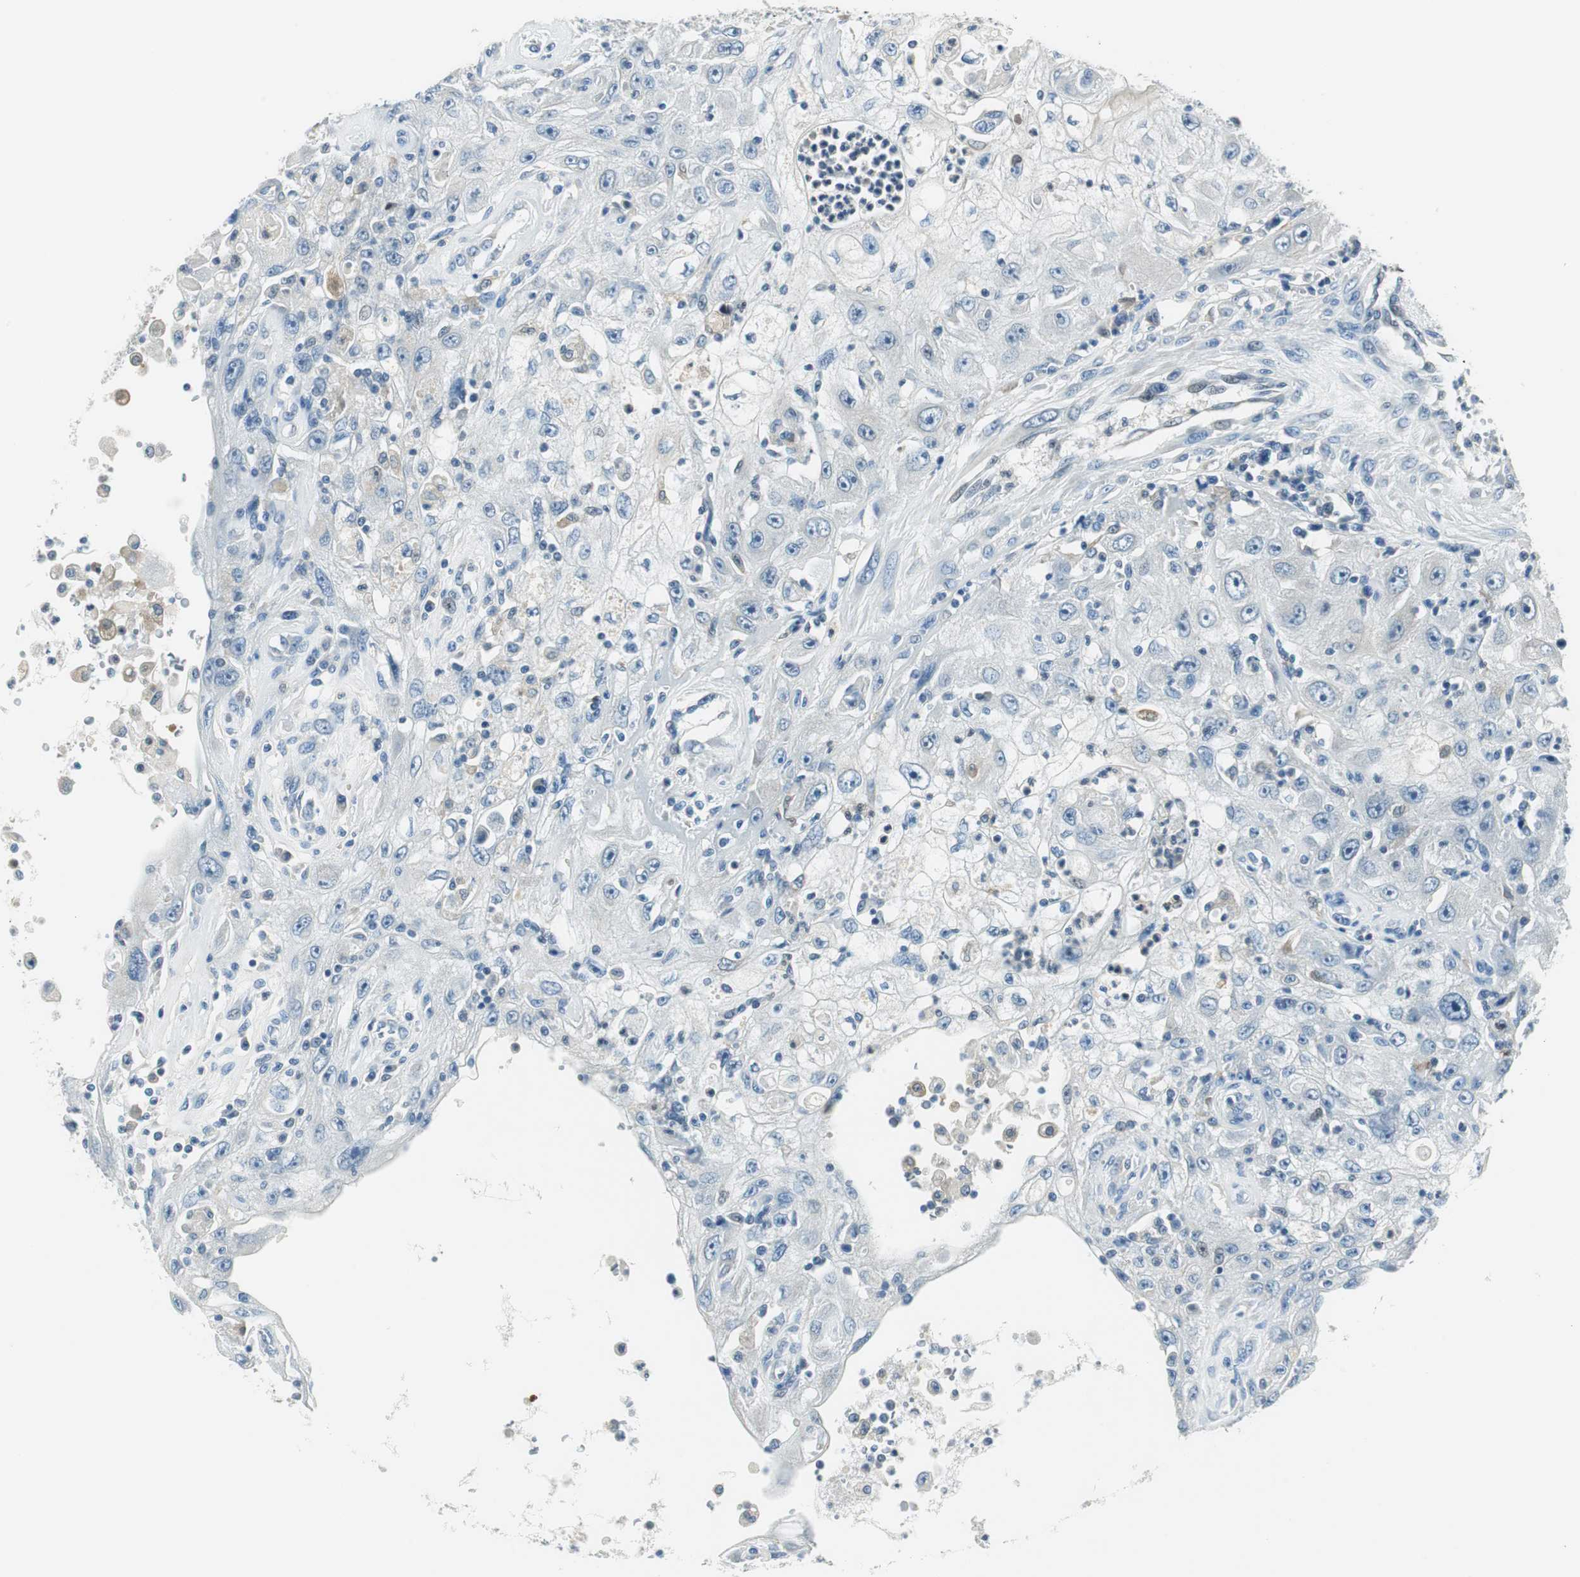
{"staining": {"intensity": "negative", "quantity": "none", "location": "none"}, "tissue": "skin cancer", "cell_type": "Tumor cells", "image_type": "cancer", "snomed": [{"axis": "morphology", "description": "Squamous cell carcinoma, NOS"}, {"axis": "topography", "description": "Skin"}], "caption": "Human skin cancer (squamous cell carcinoma) stained for a protein using immunohistochemistry (IHC) shows no positivity in tumor cells.", "gene": "ME1", "patient": {"sex": "male", "age": 75}}